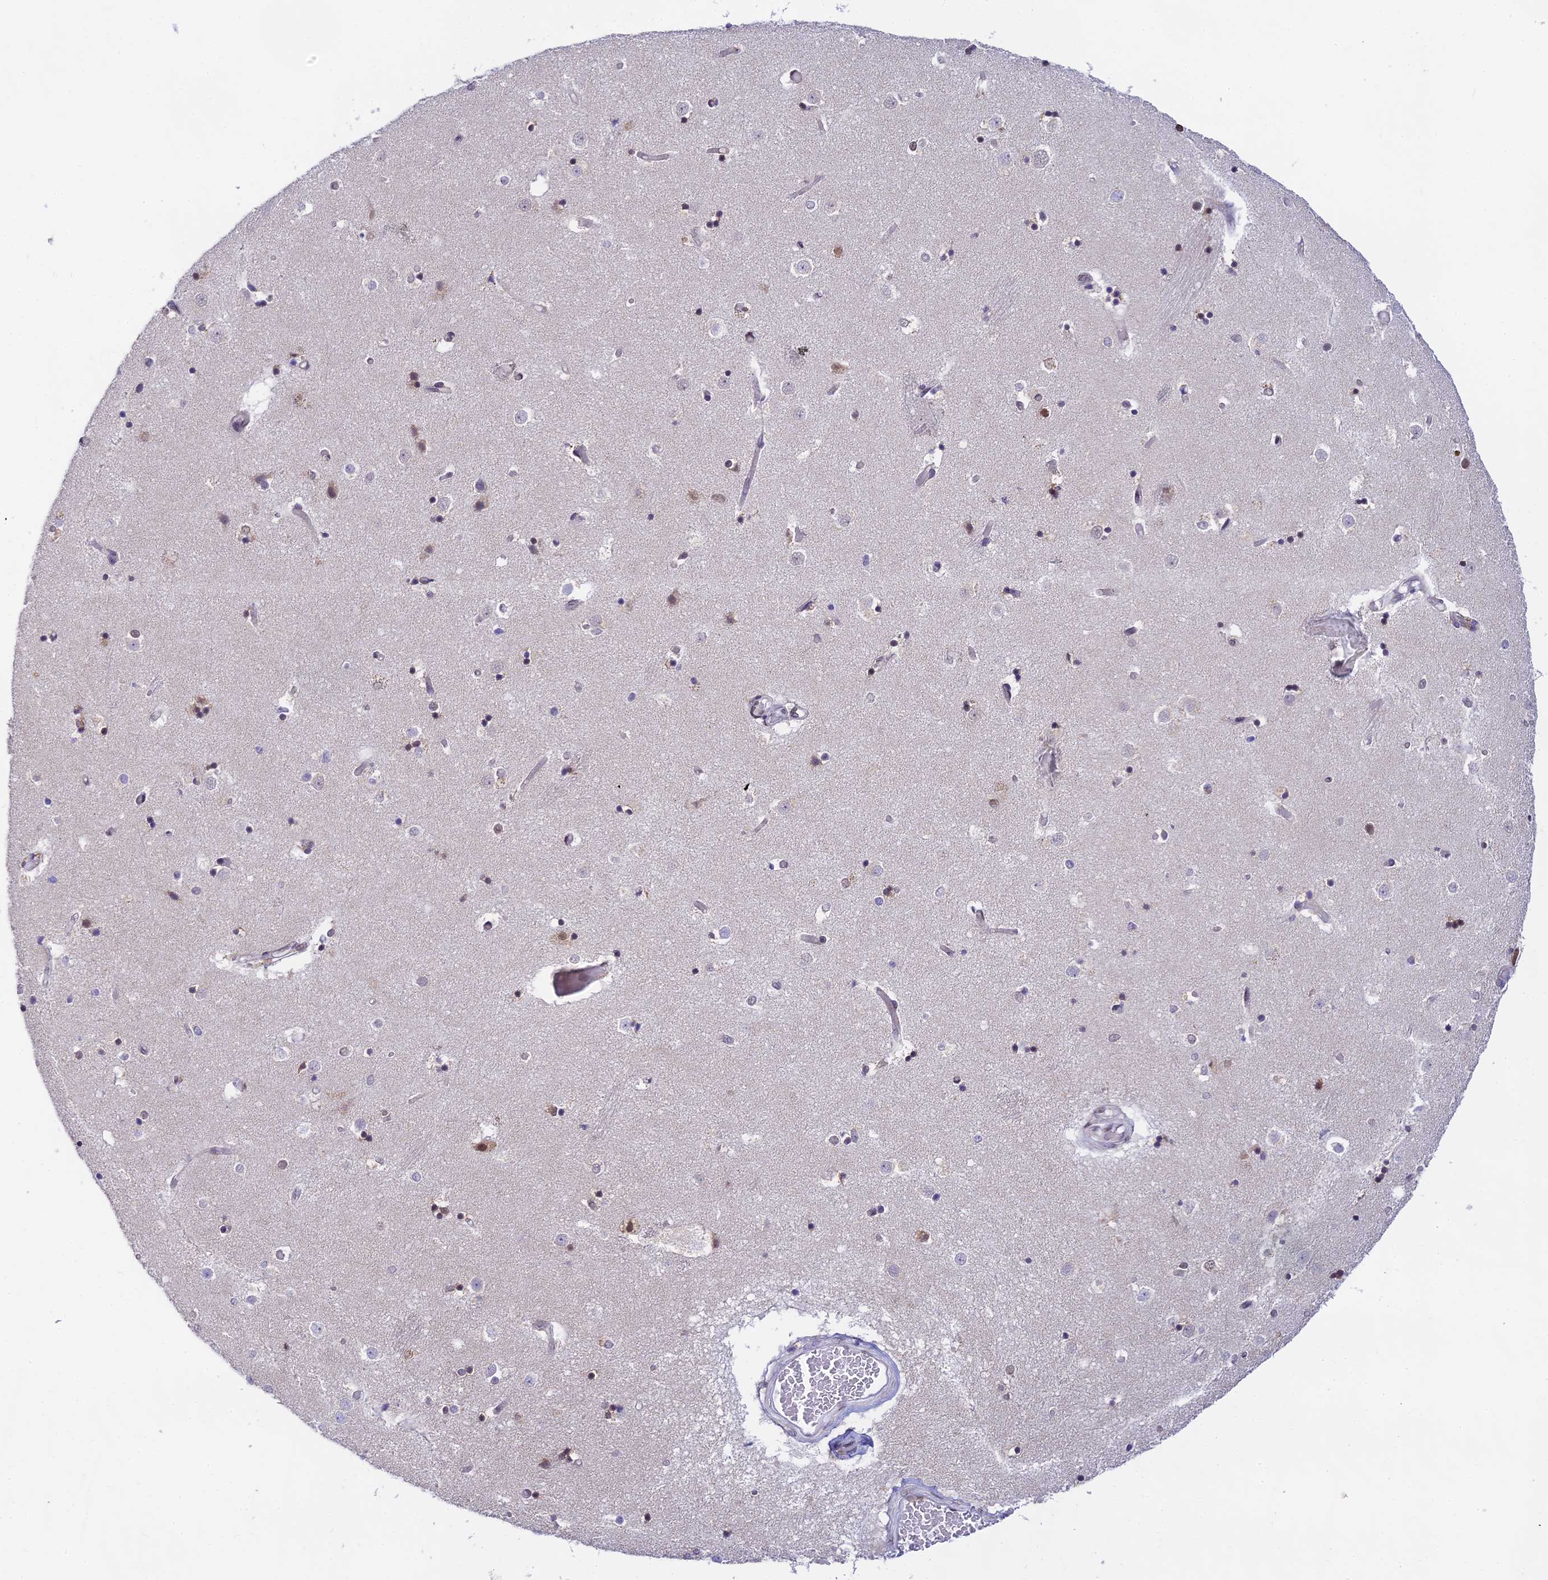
{"staining": {"intensity": "moderate", "quantity": "<25%", "location": "nuclear"}, "tissue": "caudate", "cell_type": "Glial cells", "image_type": "normal", "snomed": [{"axis": "morphology", "description": "Normal tissue, NOS"}, {"axis": "topography", "description": "Lateral ventricle wall"}], "caption": "The micrograph exhibits immunohistochemical staining of benign caudate. There is moderate nuclear staining is appreciated in about <25% of glial cells.", "gene": "C2orf49", "patient": {"sex": "female", "age": 52}}